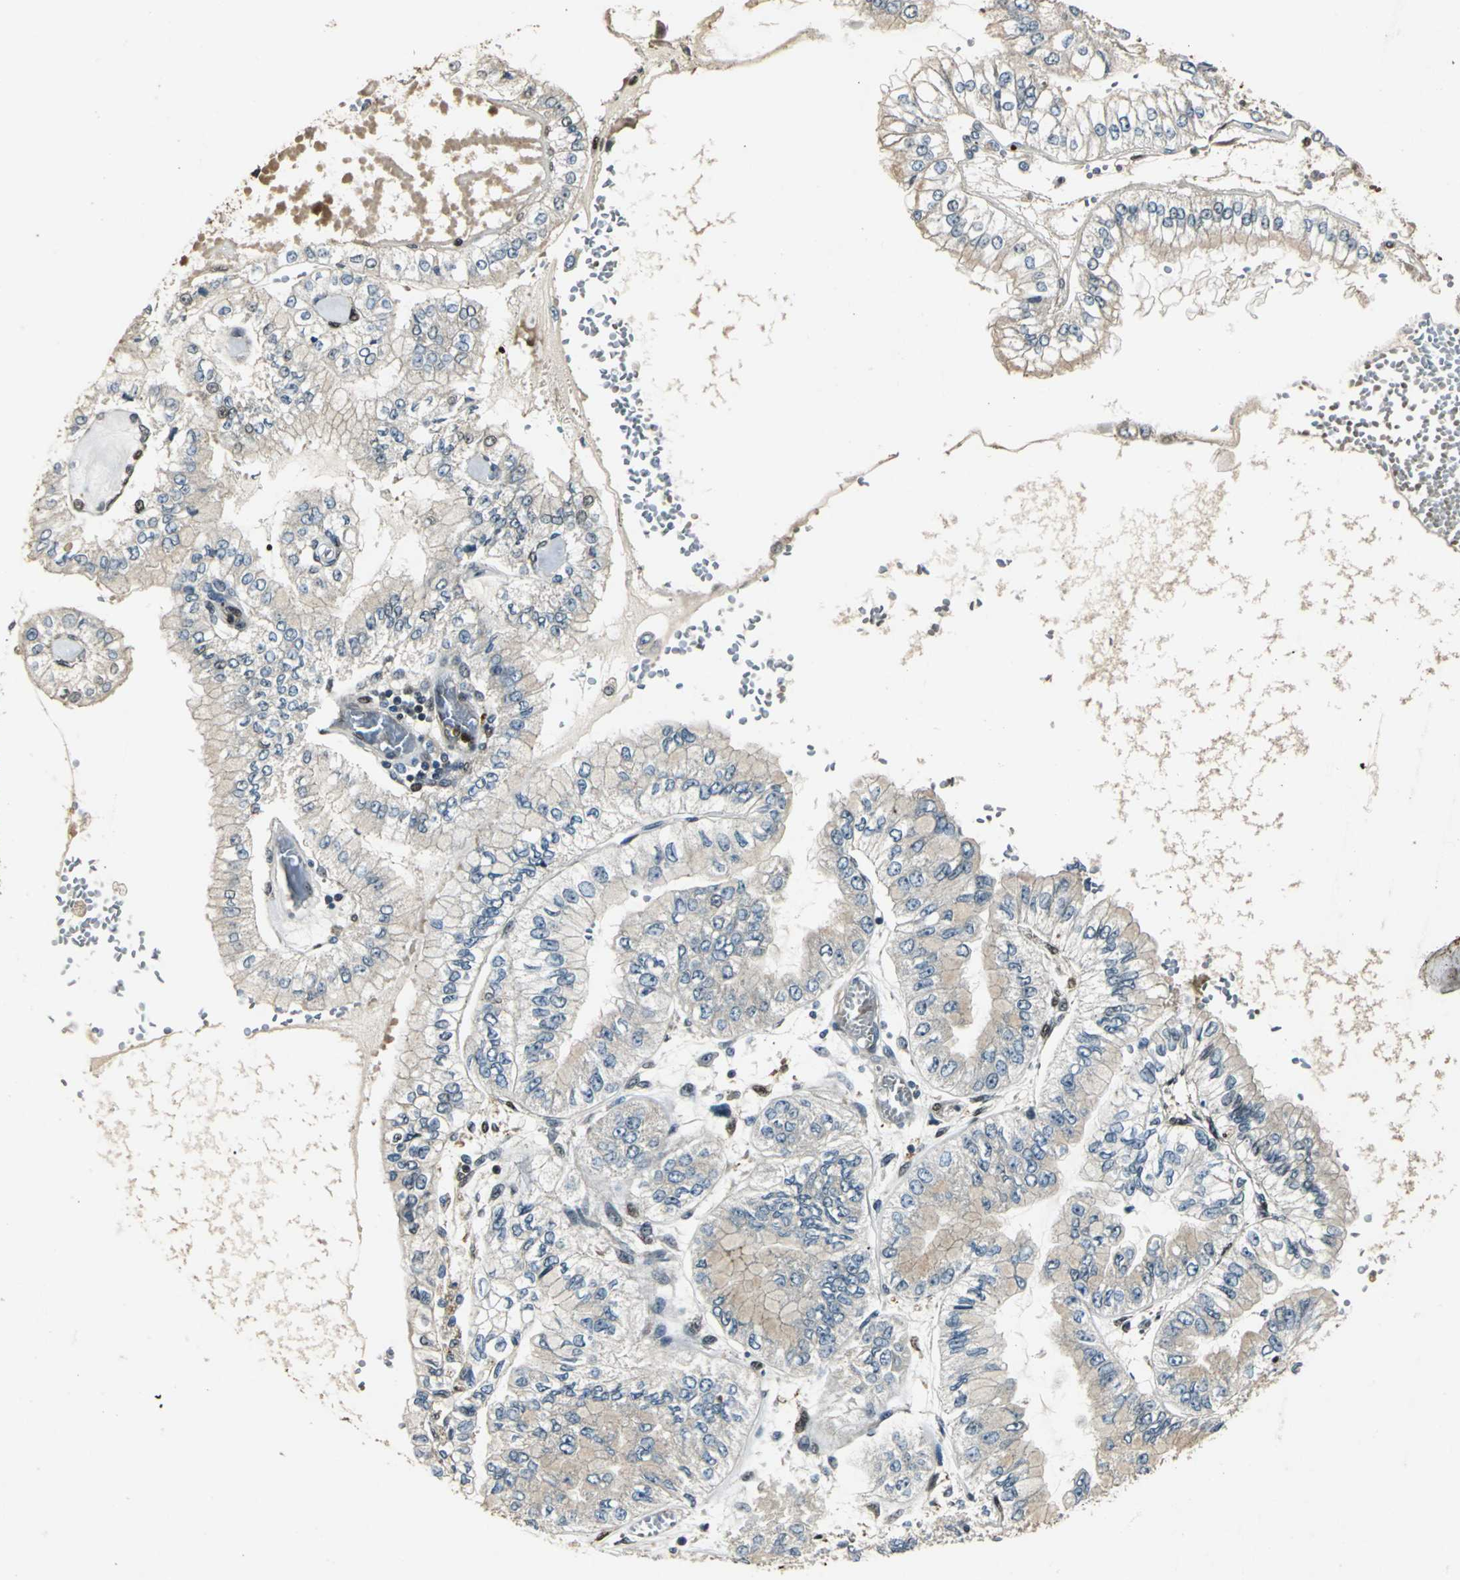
{"staining": {"intensity": "negative", "quantity": "none", "location": "none"}, "tissue": "liver cancer", "cell_type": "Tumor cells", "image_type": "cancer", "snomed": [{"axis": "morphology", "description": "Cholangiocarcinoma"}, {"axis": "topography", "description": "Liver"}], "caption": "IHC image of neoplastic tissue: human liver cholangiocarcinoma stained with DAB shows no significant protein staining in tumor cells.", "gene": "PPP1R13L", "patient": {"sex": "female", "age": 79}}